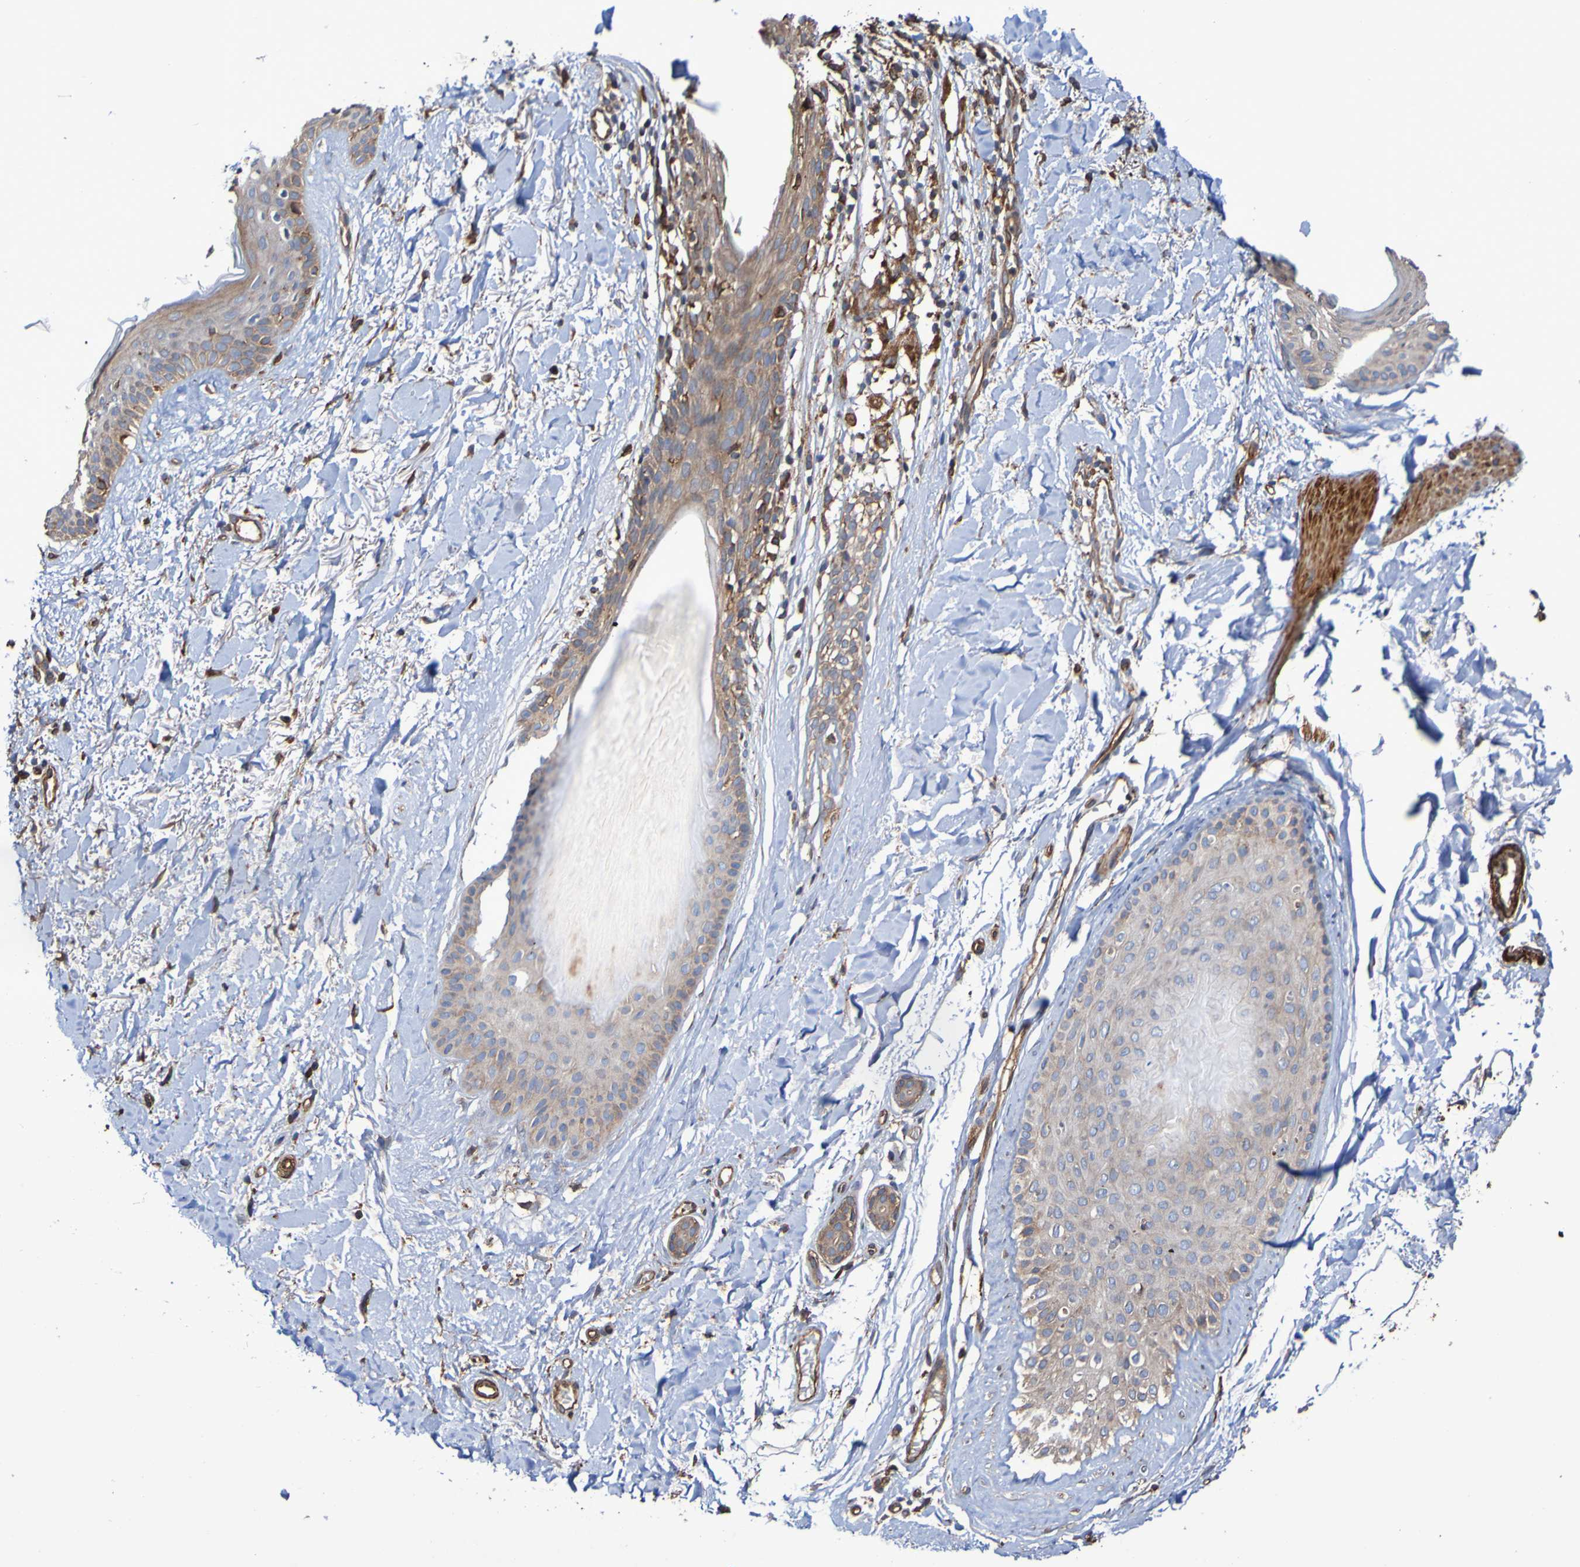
{"staining": {"intensity": "weak", "quantity": ">75%", "location": "cytoplasmic/membranous"}, "tissue": "skin cancer", "cell_type": "Tumor cells", "image_type": "cancer", "snomed": [{"axis": "morphology", "description": "Normal tissue, NOS"}, {"axis": "morphology", "description": "Basal cell carcinoma"}, {"axis": "topography", "description": "Skin"}], "caption": "High-magnification brightfield microscopy of skin basal cell carcinoma stained with DAB (brown) and counterstained with hematoxylin (blue). tumor cells exhibit weak cytoplasmic/membranous expression is identified in approximately>75% of cells. (brown staining indicates protein expression, while blue staining denotes nuclei).", "gene": "RAB11A", "patient": {"sex": "female", "age": 70}}